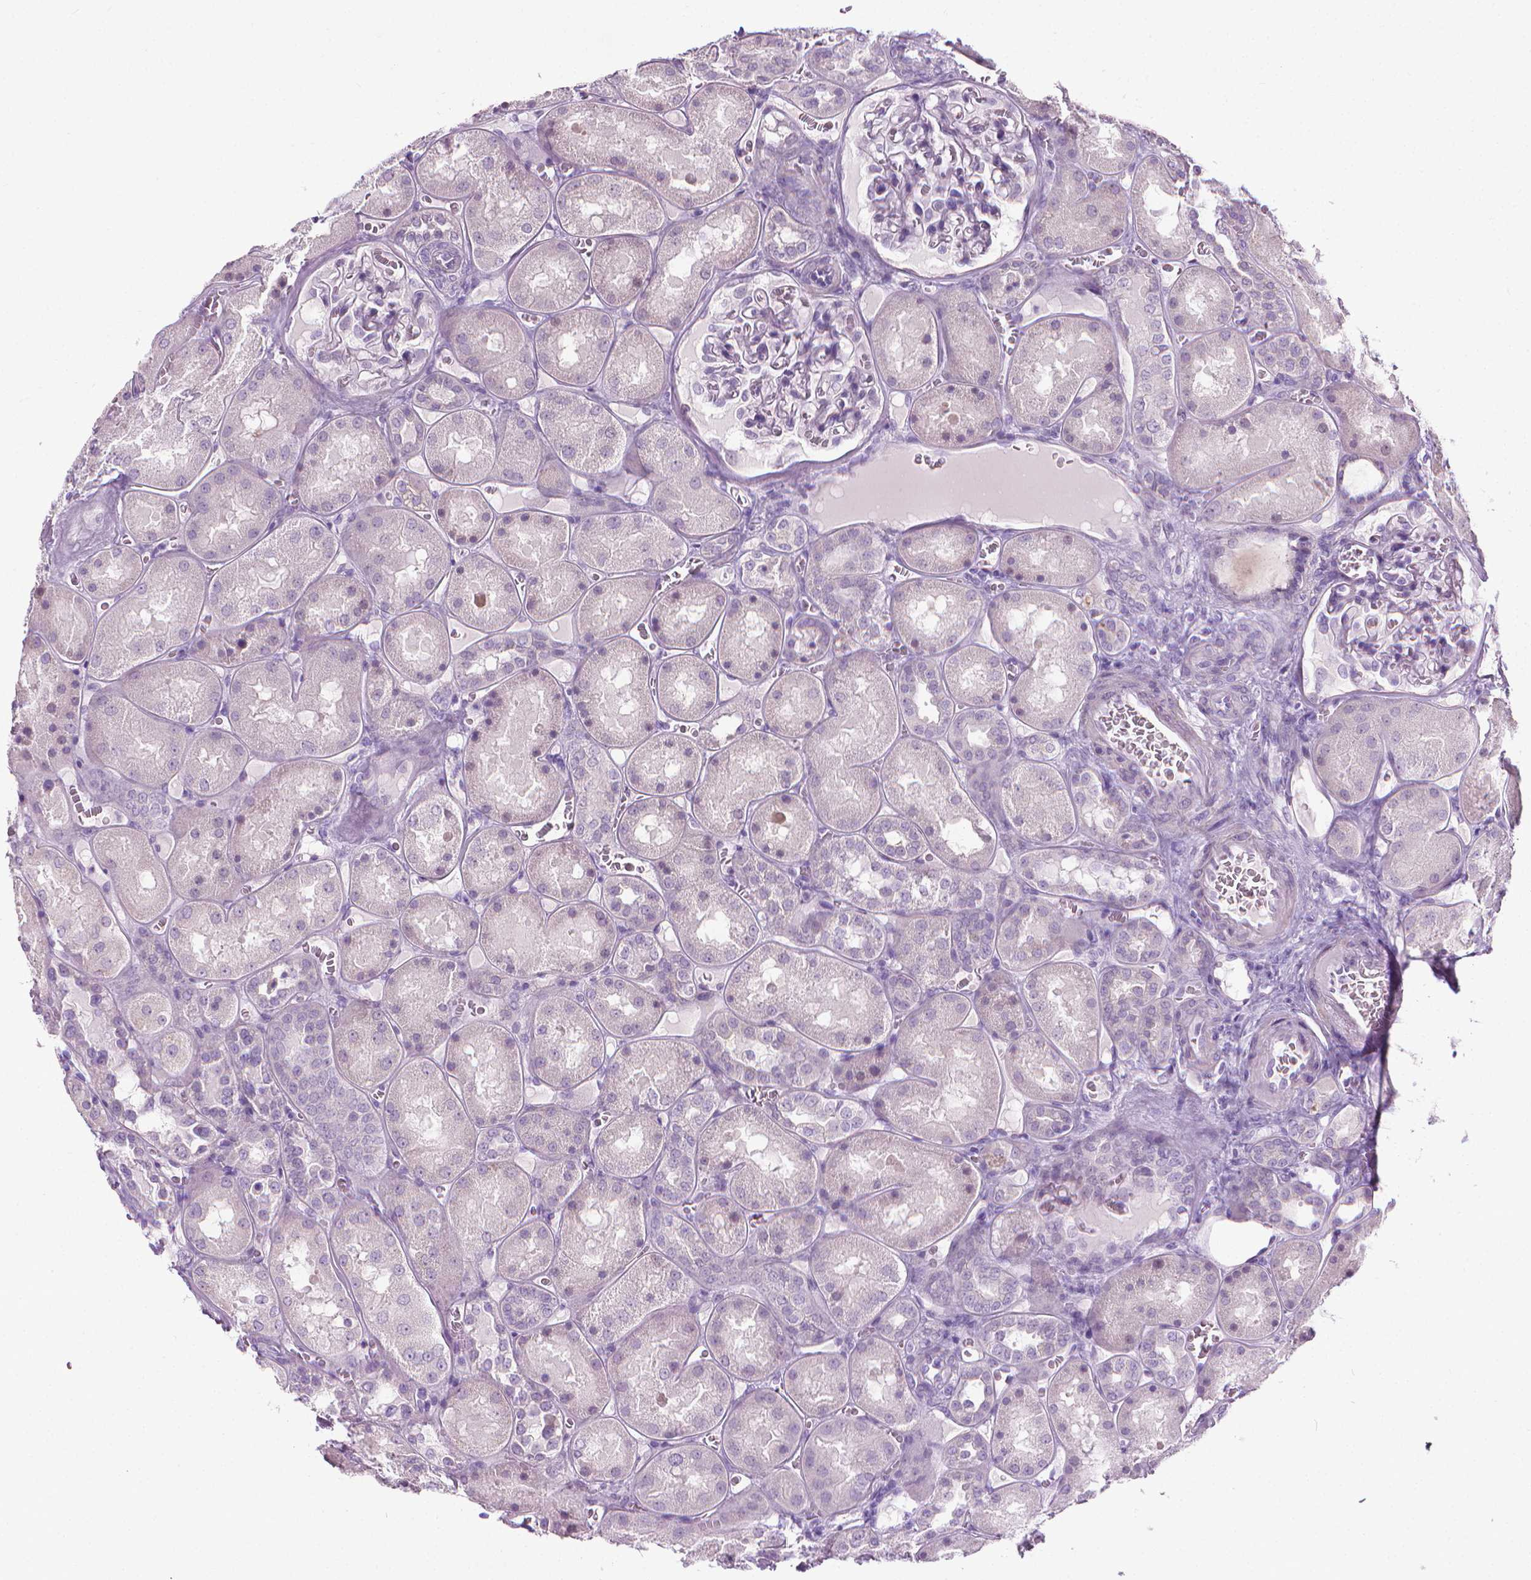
{"staining": {"intensity": "negative", "quantity": "none", "location": "none"}, "tissue": "kidney", "cell_type": "Cells in glomeruli", "image_type": "normal", "snomed": [{"axis": "morphology", "description": "Normal tissue, NOS"}, {"axis": "topography", "description": "Kidney"}], "caption": "DAB immunohistochemical staining of benign human kidney shows no significant staining in cells in glomeruli.", "gene": "DNAI7", "patient": {"sex": "male", "age": 73}}